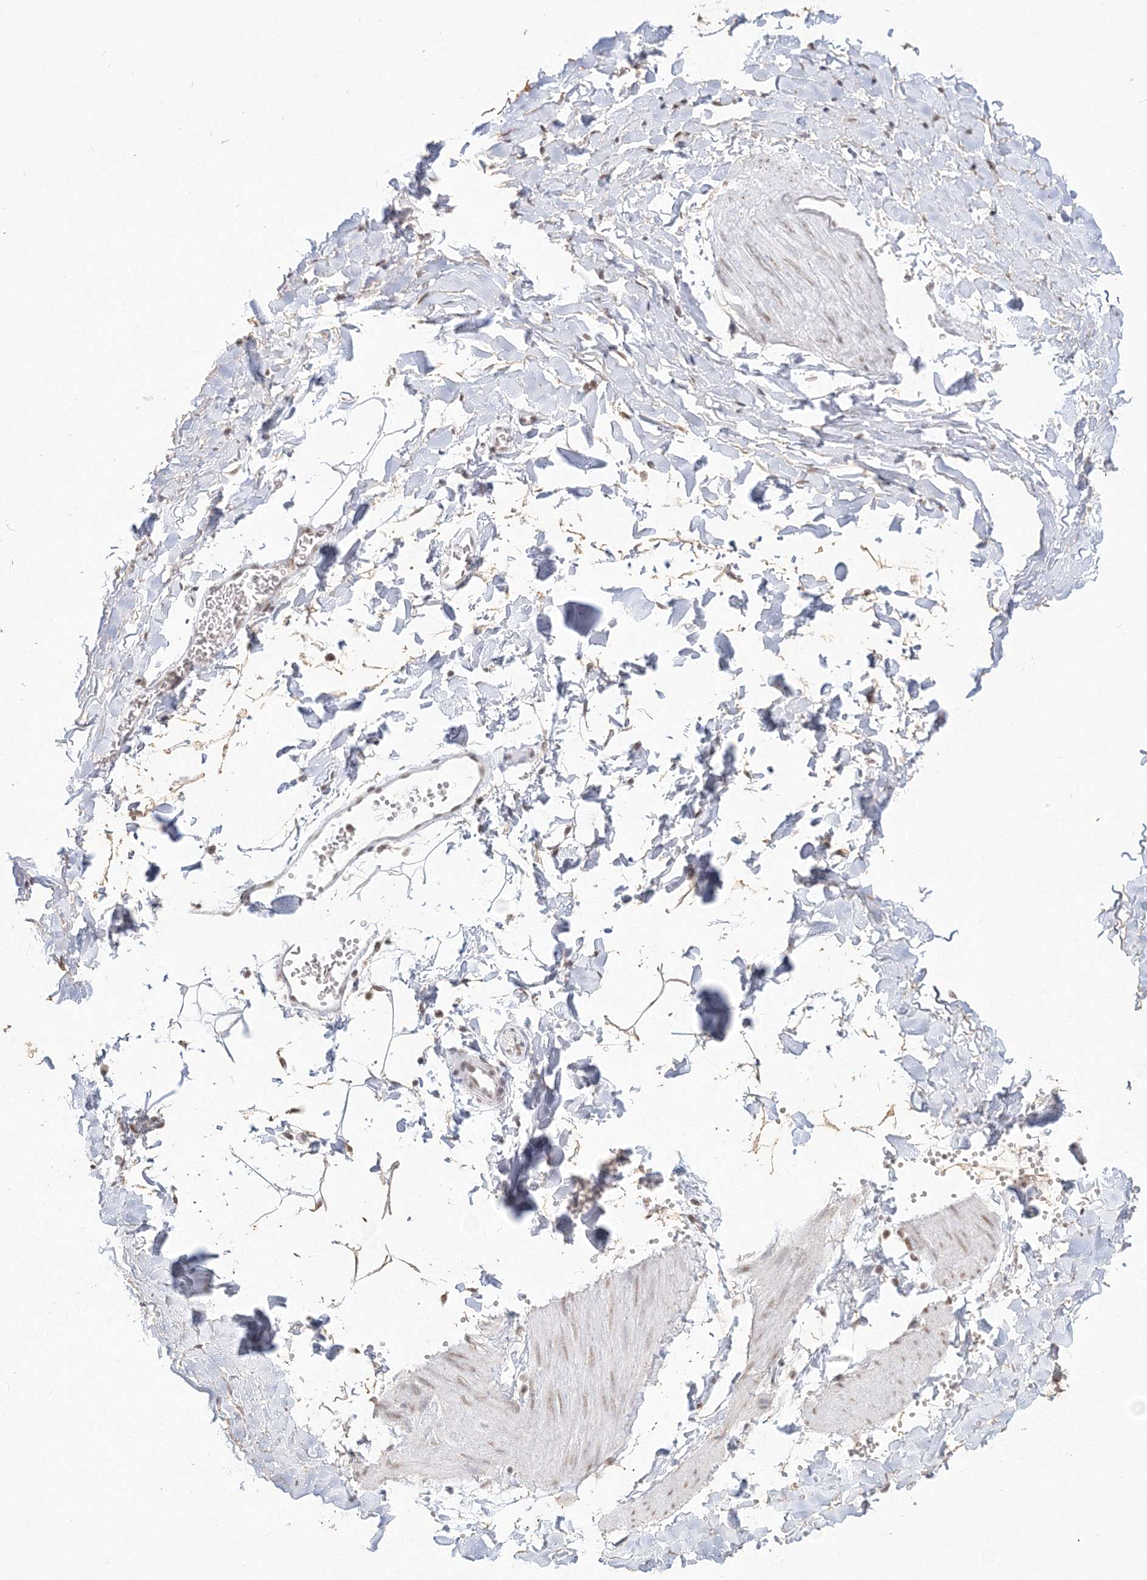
{"staining": {"intensity": "moderate", "quantity": ">75%", "location": "nuclear"}, "tissue": "adipose tissue", "cell_type": "Adipocytes", "image_type": "normal", "snomed": [{"axis": "morphology", "description": "Normal tissue, NOS"}, {"axis": "topography", "description": "Gallbladder"}, {"axis": "topography", "description": "Peripheral nerve tissue"}], "caption": "The immunohistochemical stain labels moderate nuclear staining in adipocytes of benign adipose tissue. The staining is performed using DAB brown chromogen to label protein expression. The nuclei are counter-stained blue using hematoxylin.", "gene": "PPP4R2", "patient": {"sex": "male", "age": 38}}